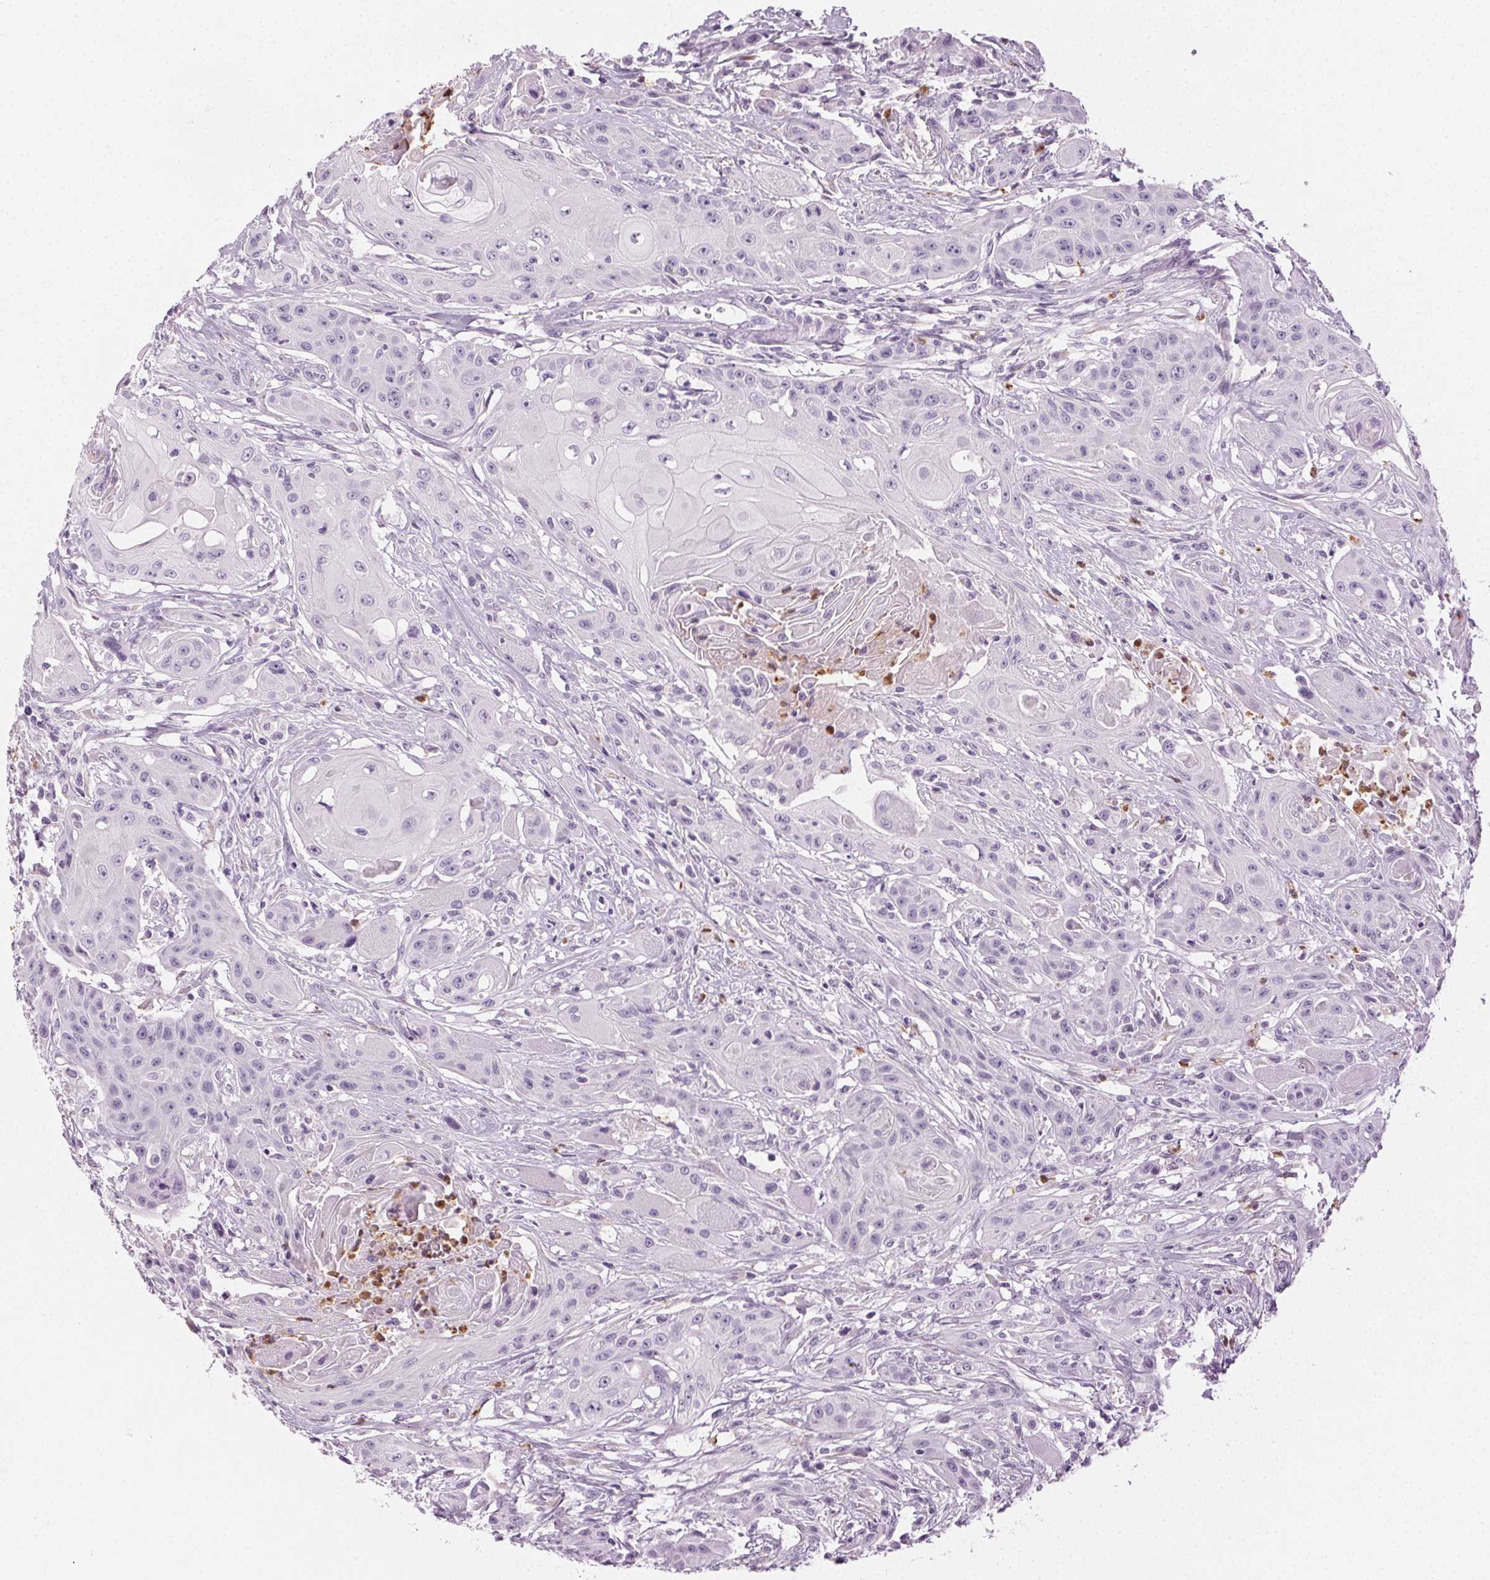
{"staining": {"intensity": "negative", "quantity": "none", "location": "none"}, "tissue": "head and neck cancer", "cell_type": "Tumor cells", "image_type": "cancer", "snomed": [{"axis": "morphology", "description": "Squamous cell carcinoma, NOS"}, {"axis": "topography", "description": "Oral tissue"}, {"axis": "topography", "description": "Head-Neck"}, {"axis": "topography", "description": "Neck, NOS"}], "caption": "Tumor cells show no significant positivity in head and neck cancer.", "gene": "MPO", "patient": {"sex": "female", "age": 55}}